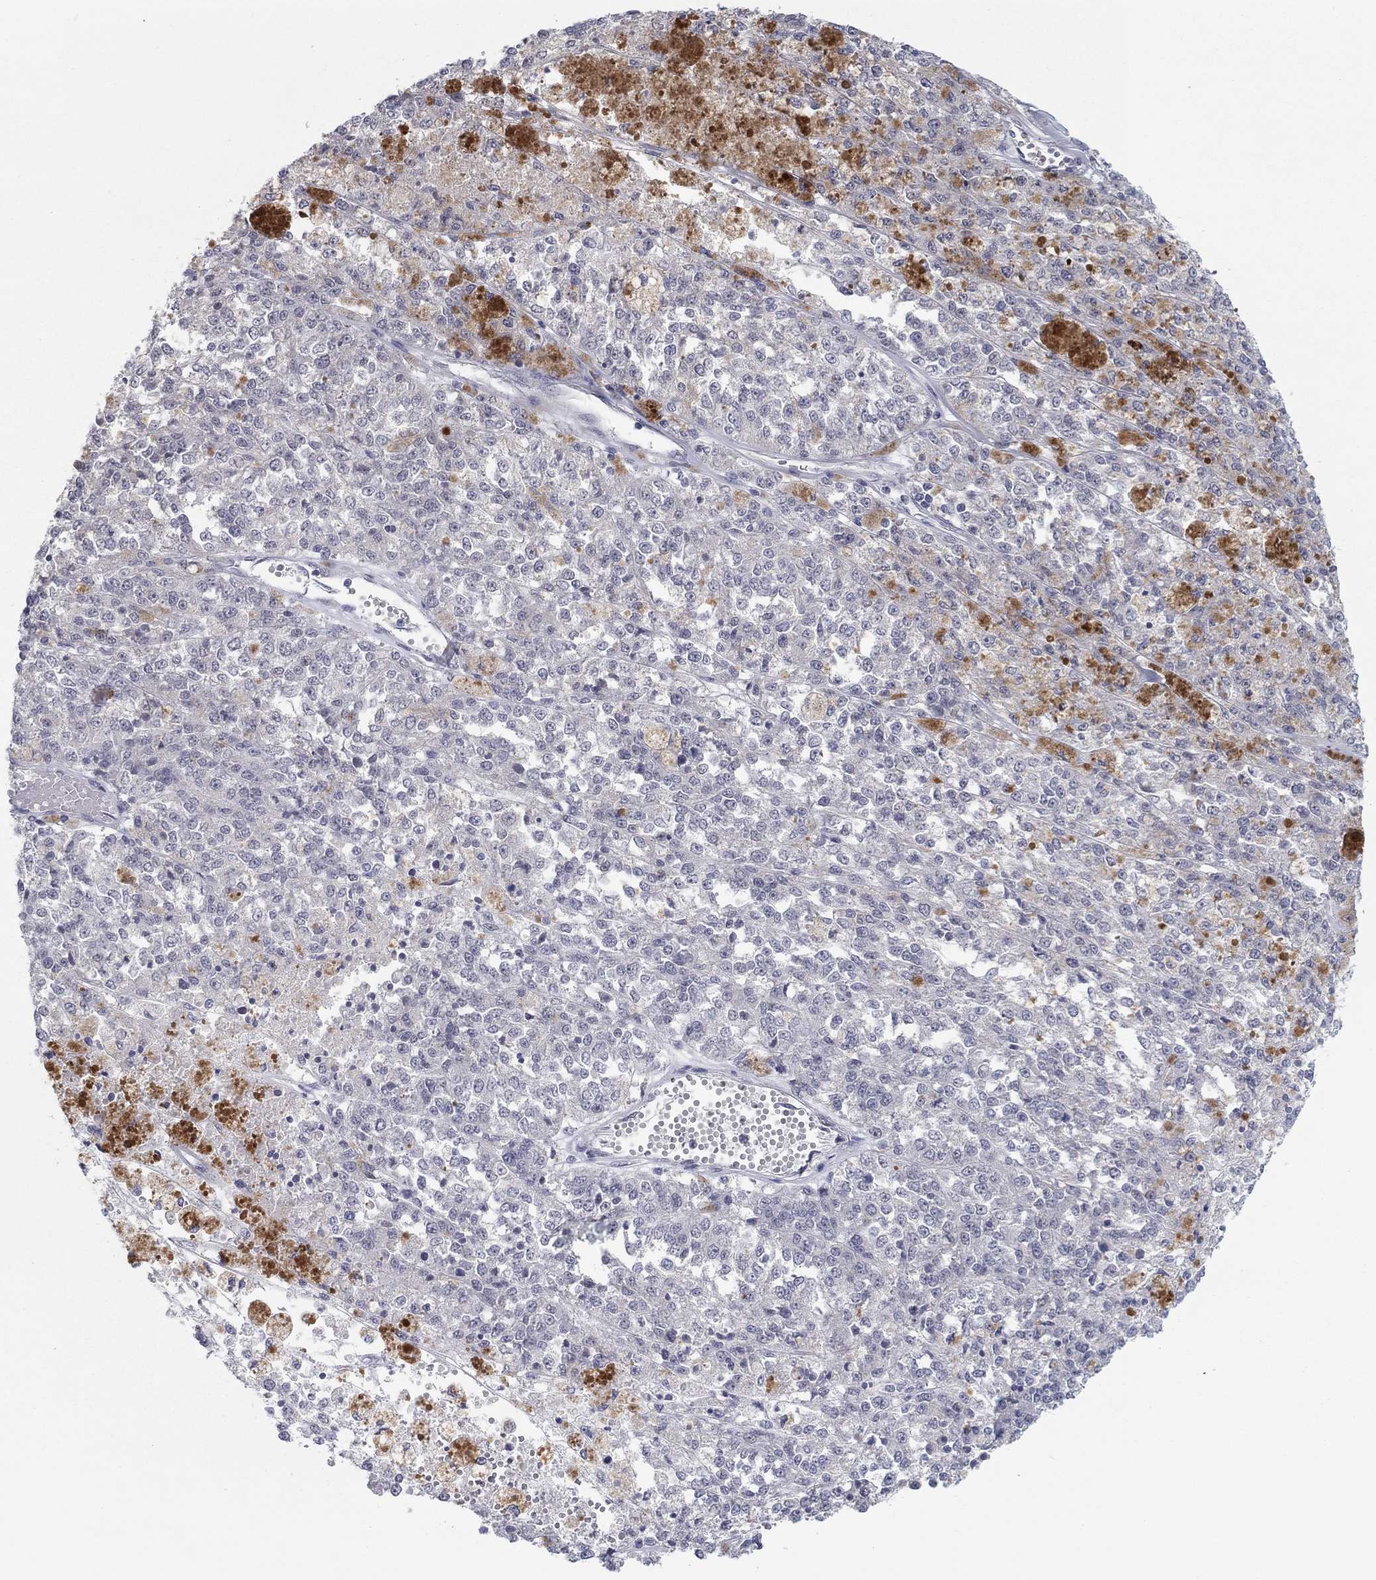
{"staining": {"intensity": "negative", "quantity": "none", "location": "none"}, "tissue": "melanoma", "cell_type": "Tumor cells", "image_type": "cancer", "snomed": [{"axis": "morphology", "description": "Malignant melanoma, Metastatic site"}, {"axis": "topography", "description": "Lymph node"}], "caption": "Immunohistochemistry of human melanoma shows no staining in tumor cells. (DAB immunohistochemistry visualized using brightfield microscopy, high magnification).", "gene": "SLC22A2", "patient": {"sex": "female", "age": 64}}